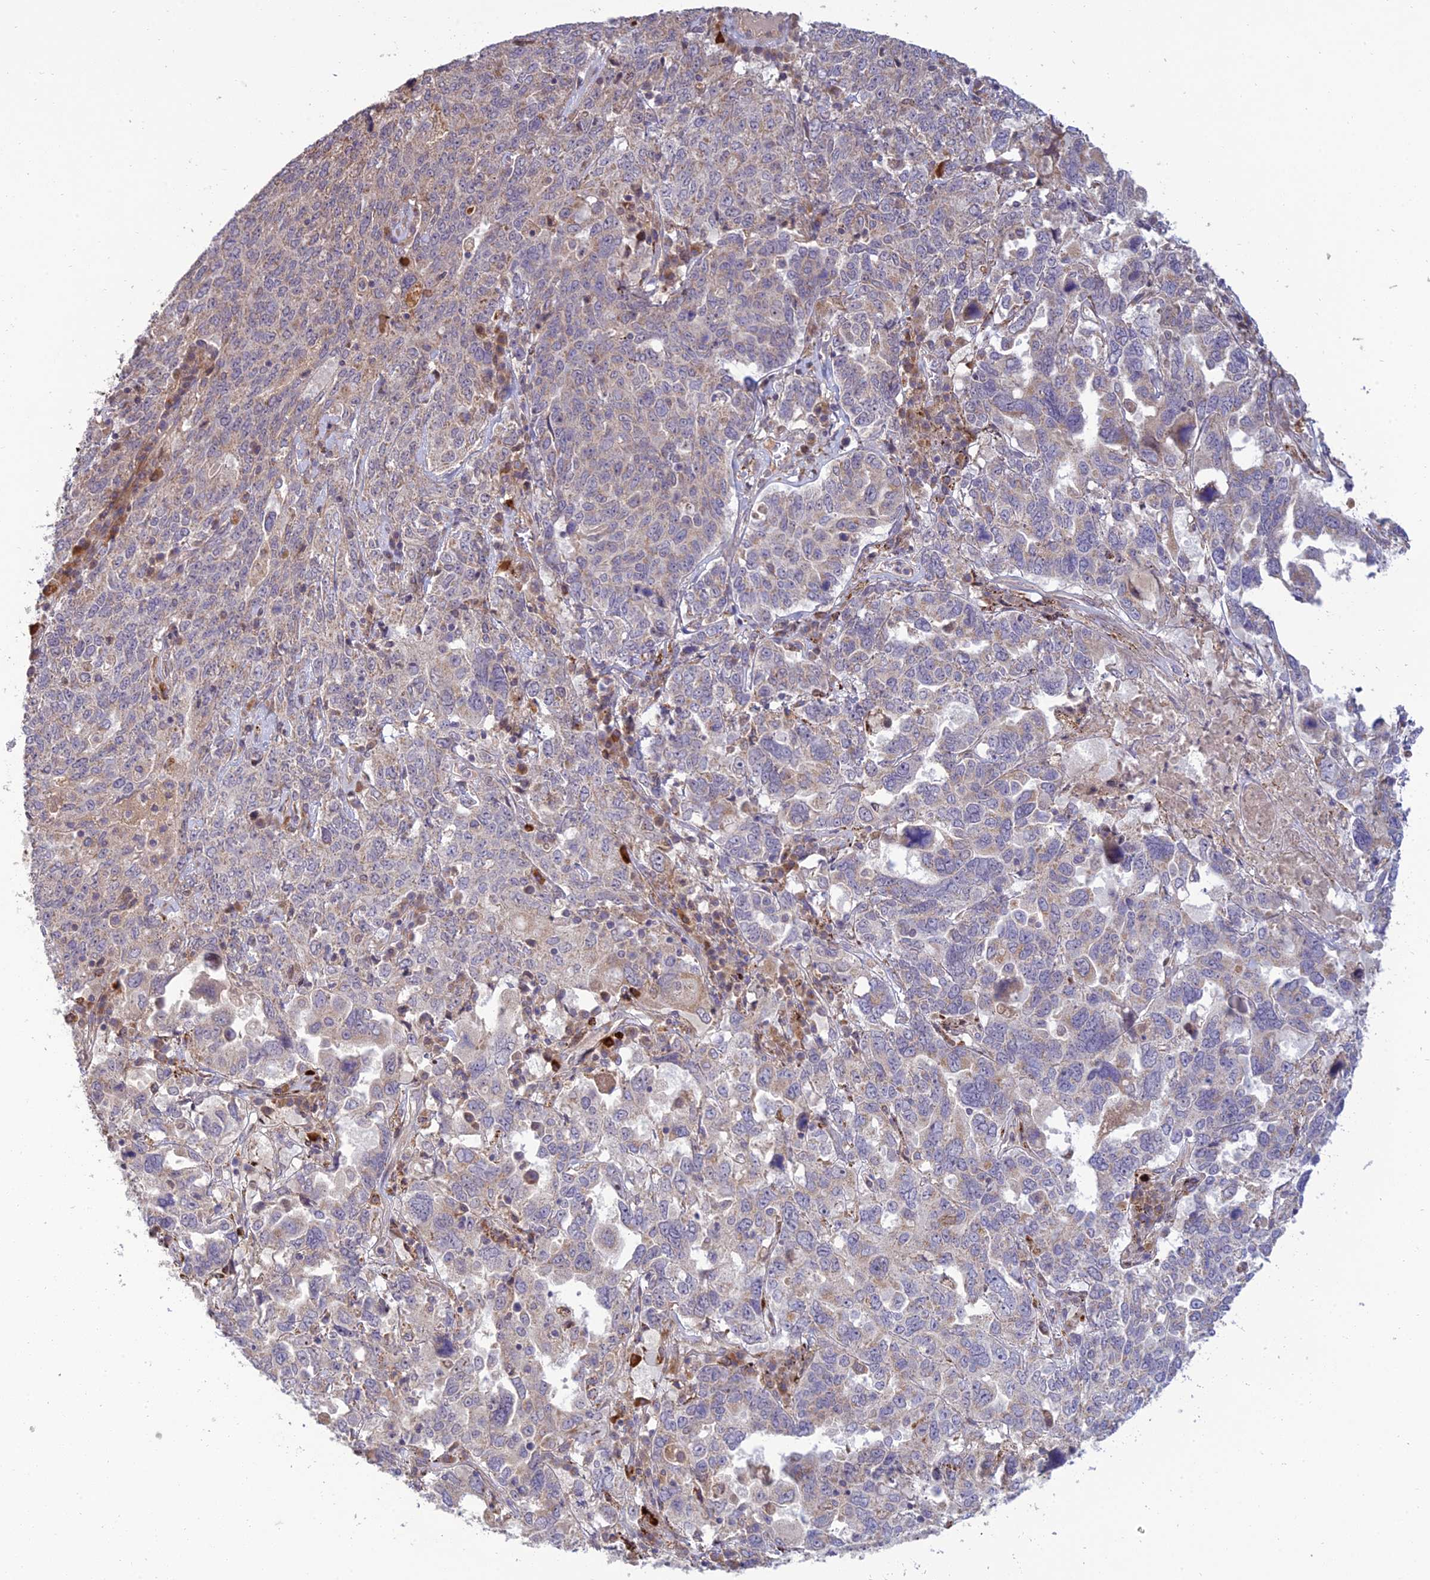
{"staining": {"intensity": "weak", "quantity": "<25%", "location": "cytoplasmic/membranous"}, "tissue": "ovarian cancer", "cell_type": "Tumor cells", "image_type": "cancer", "snomed": [{"axis": "morphology", "description": "Carcinoma, endometroid"}, {"axis": "topography", "description": "Ovary"}], "caption": "Tumor cells show no significant protein staining in endometroid carcinoma (ovarian).", "gene": "C3orf20", "patient": {"sex": "female", "age": 62}}